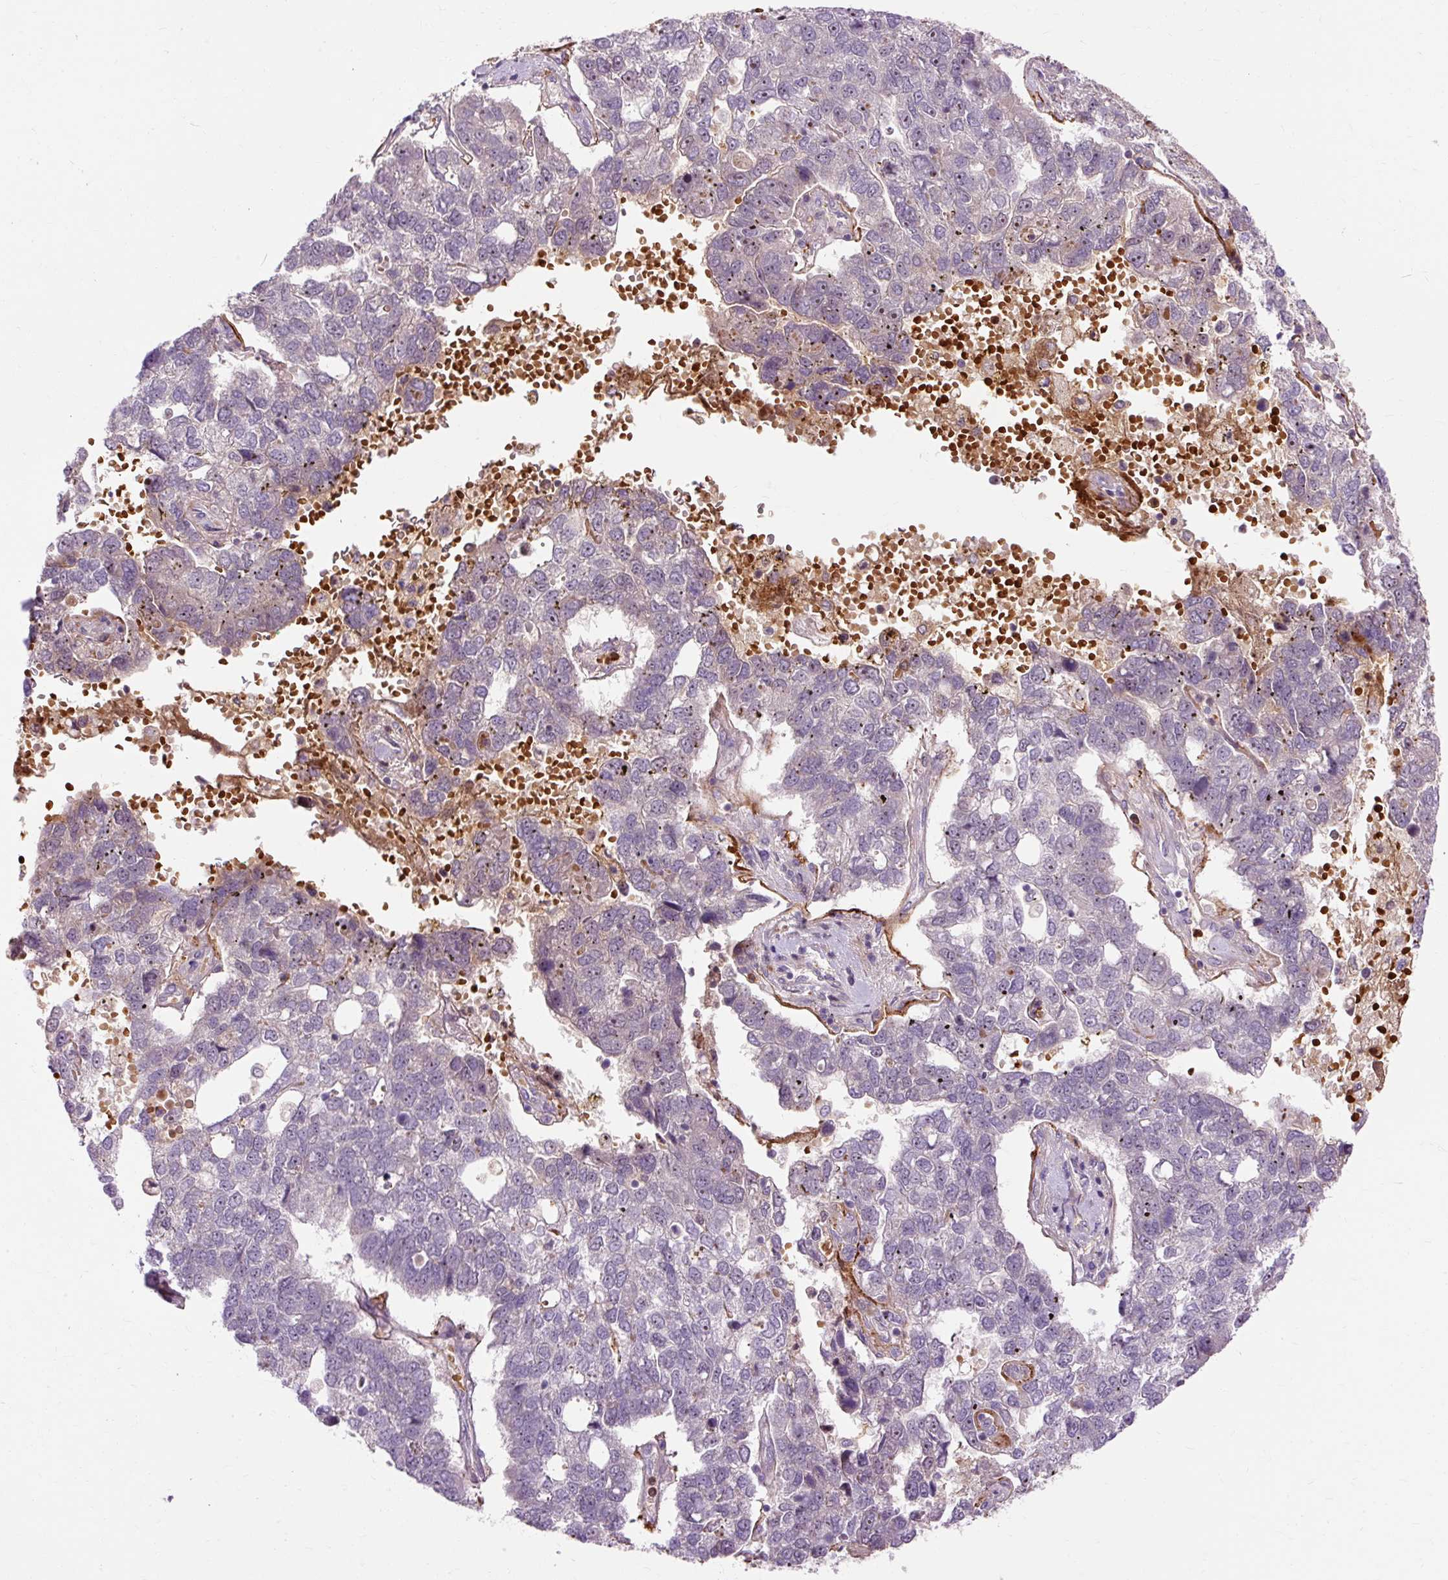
{"staining": {"intensity": "negative", "quantity": "none", "location": "none"}, "tissue": "pancreatic cancer", "cell_type": "Tumor cells", "image_type": "cancer", "snomed": [{"axis": "morphology", "description": "Adenocarcinoma, NOS"}, {"axis": "topography", "description": "Pancreas"}], "caption": "A photomicrograph of human pancreatic cancer is negative for staining in tumor cells.", "gene": "CEBPZ", "patient": {"sex": "female", "age": 61}}